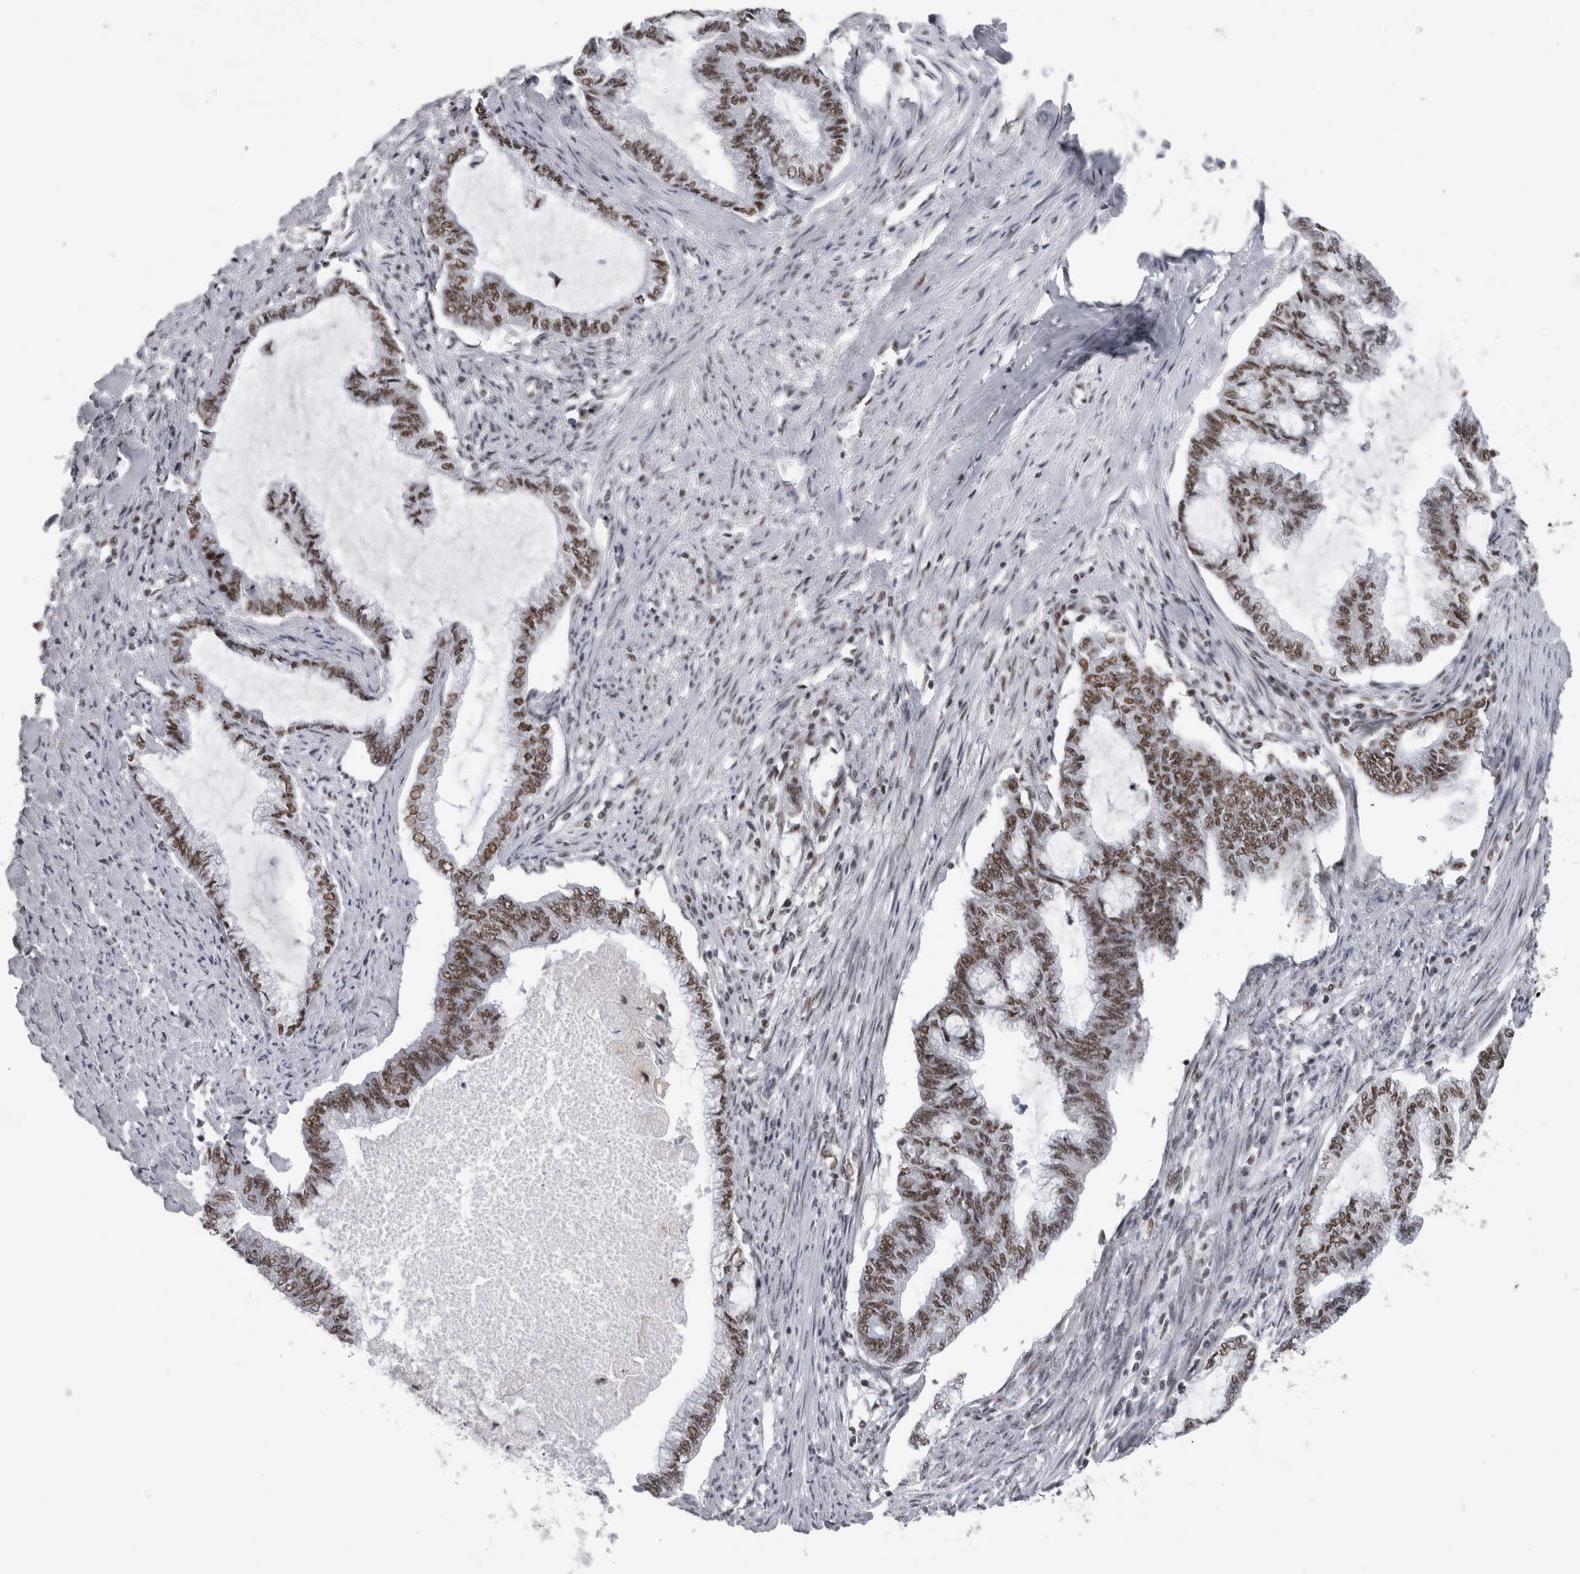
{"staining": {"intensity": "moderate", "quantity": ">75%", "location": "nuclear"}, "tissue": "endometrial cancer", "cell_type": "Tumor cells", "image_type": "cancer", "snomed": [{"axis": "morphology", "description": "Adenocarcinoma, NOS"}, {"axis": "topography", "description": "Endometrium"}], "caption": "Immunohistochemical staining of human endometrial cancer shows medium levels of moderate nuclear positivity in about >75% of tumor cells.", "gene": "CDK11A", "patient": {"sex": "female", "age": 86}}